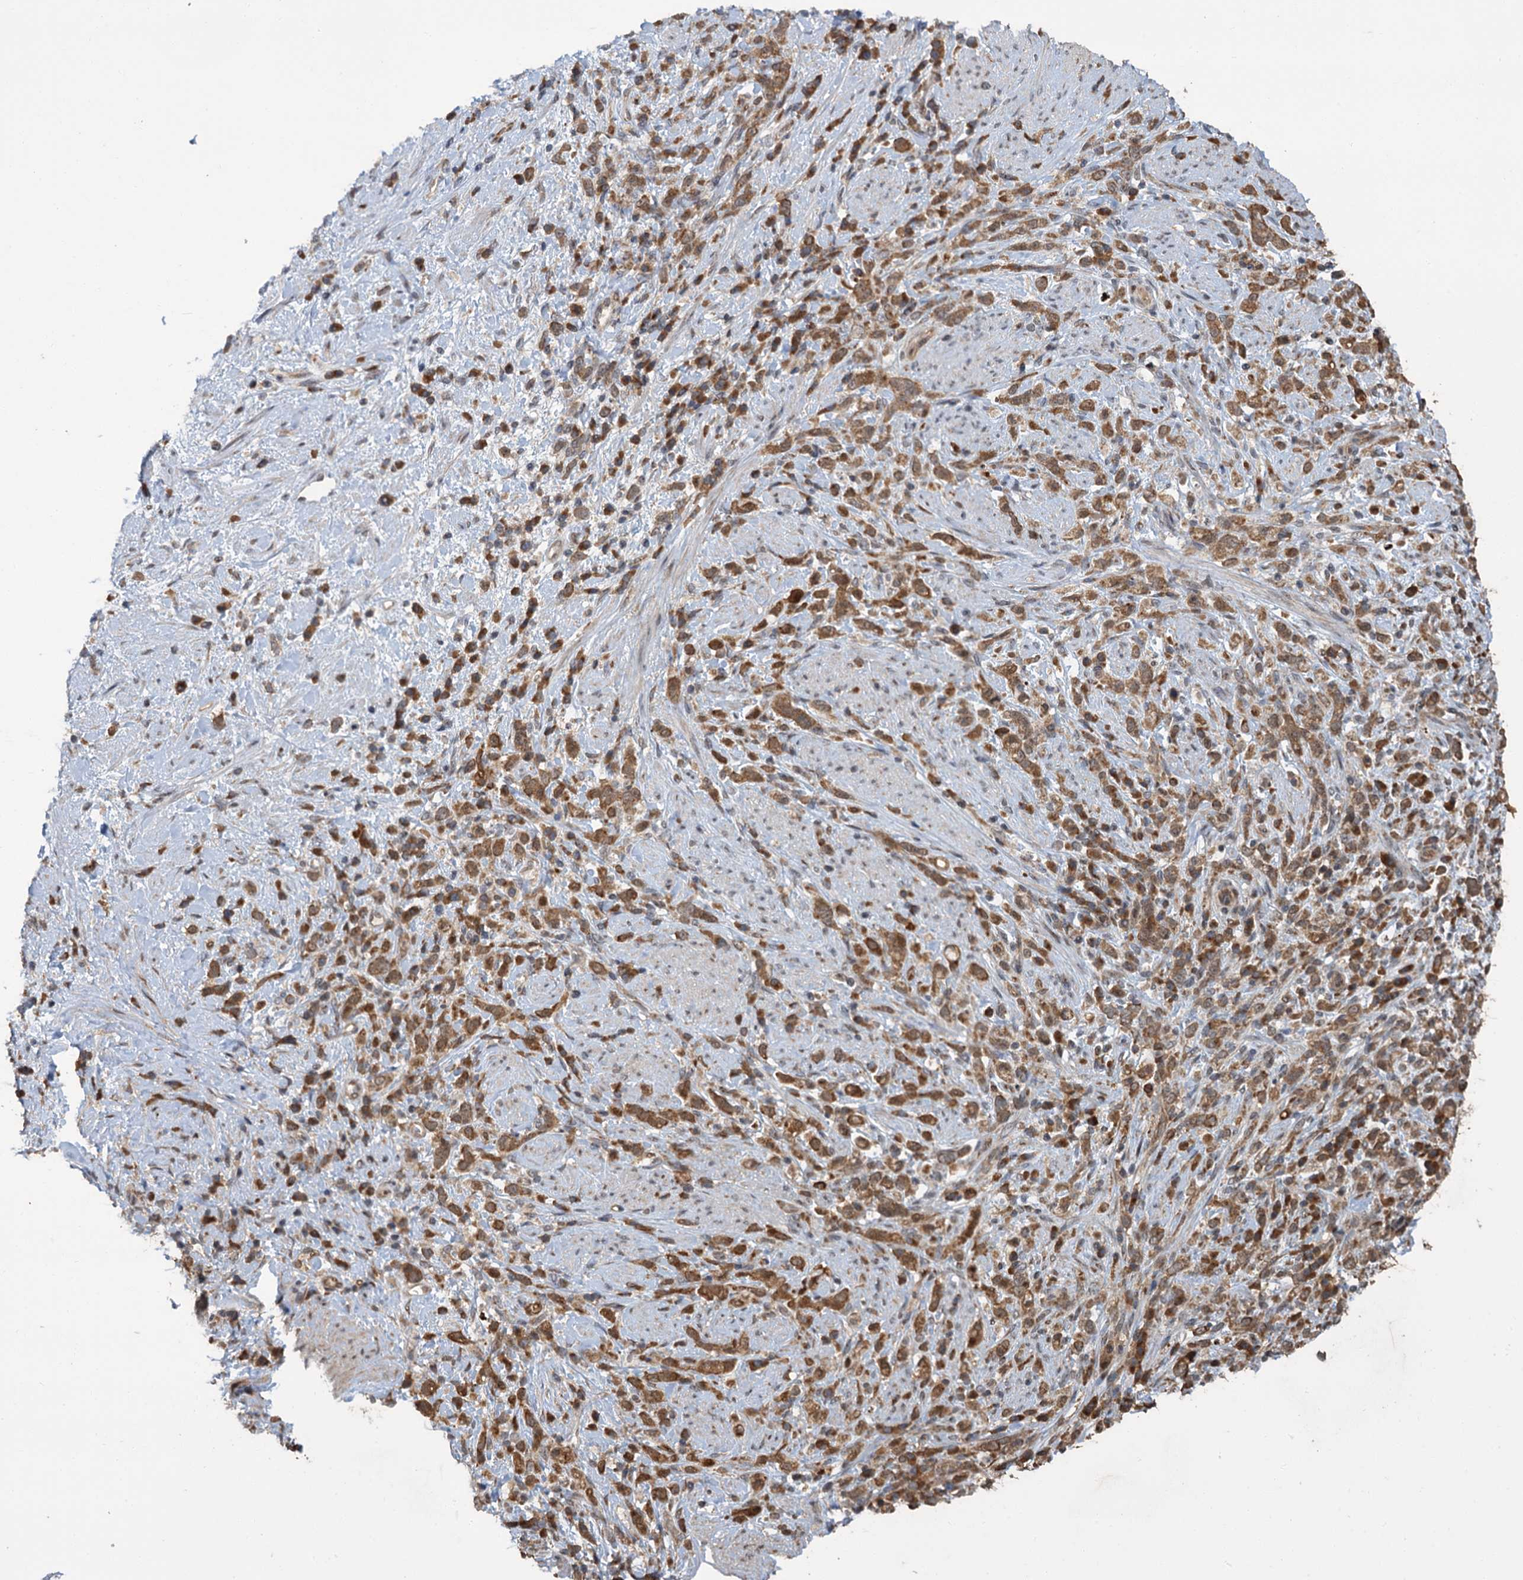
{"staining": {"intensity": "moderate", "quantity": ">75%", "location": "cytoplasmic/membranous"}, "tissue": "stomach cancer", "cell_type": "Tumor cells", "image_type": "cancer", "snomed": [{"axis": "morphology", "description": "Adenocarcinoma, NOS"}, {"axis": "topography", "description": "Stomach"}], "caption": "Protein staining demonstrates moderate cytoplasmic/membranous staining in approximately >75% of tumor cells in stomach adenocarcinoma. The protein is stained brown, and the nuclei are stained in blue (DAB IHC with brightfield microscopy, high magnification).", "gene": "KANSL2", "patient": {"sex": "female", "age": 60}}